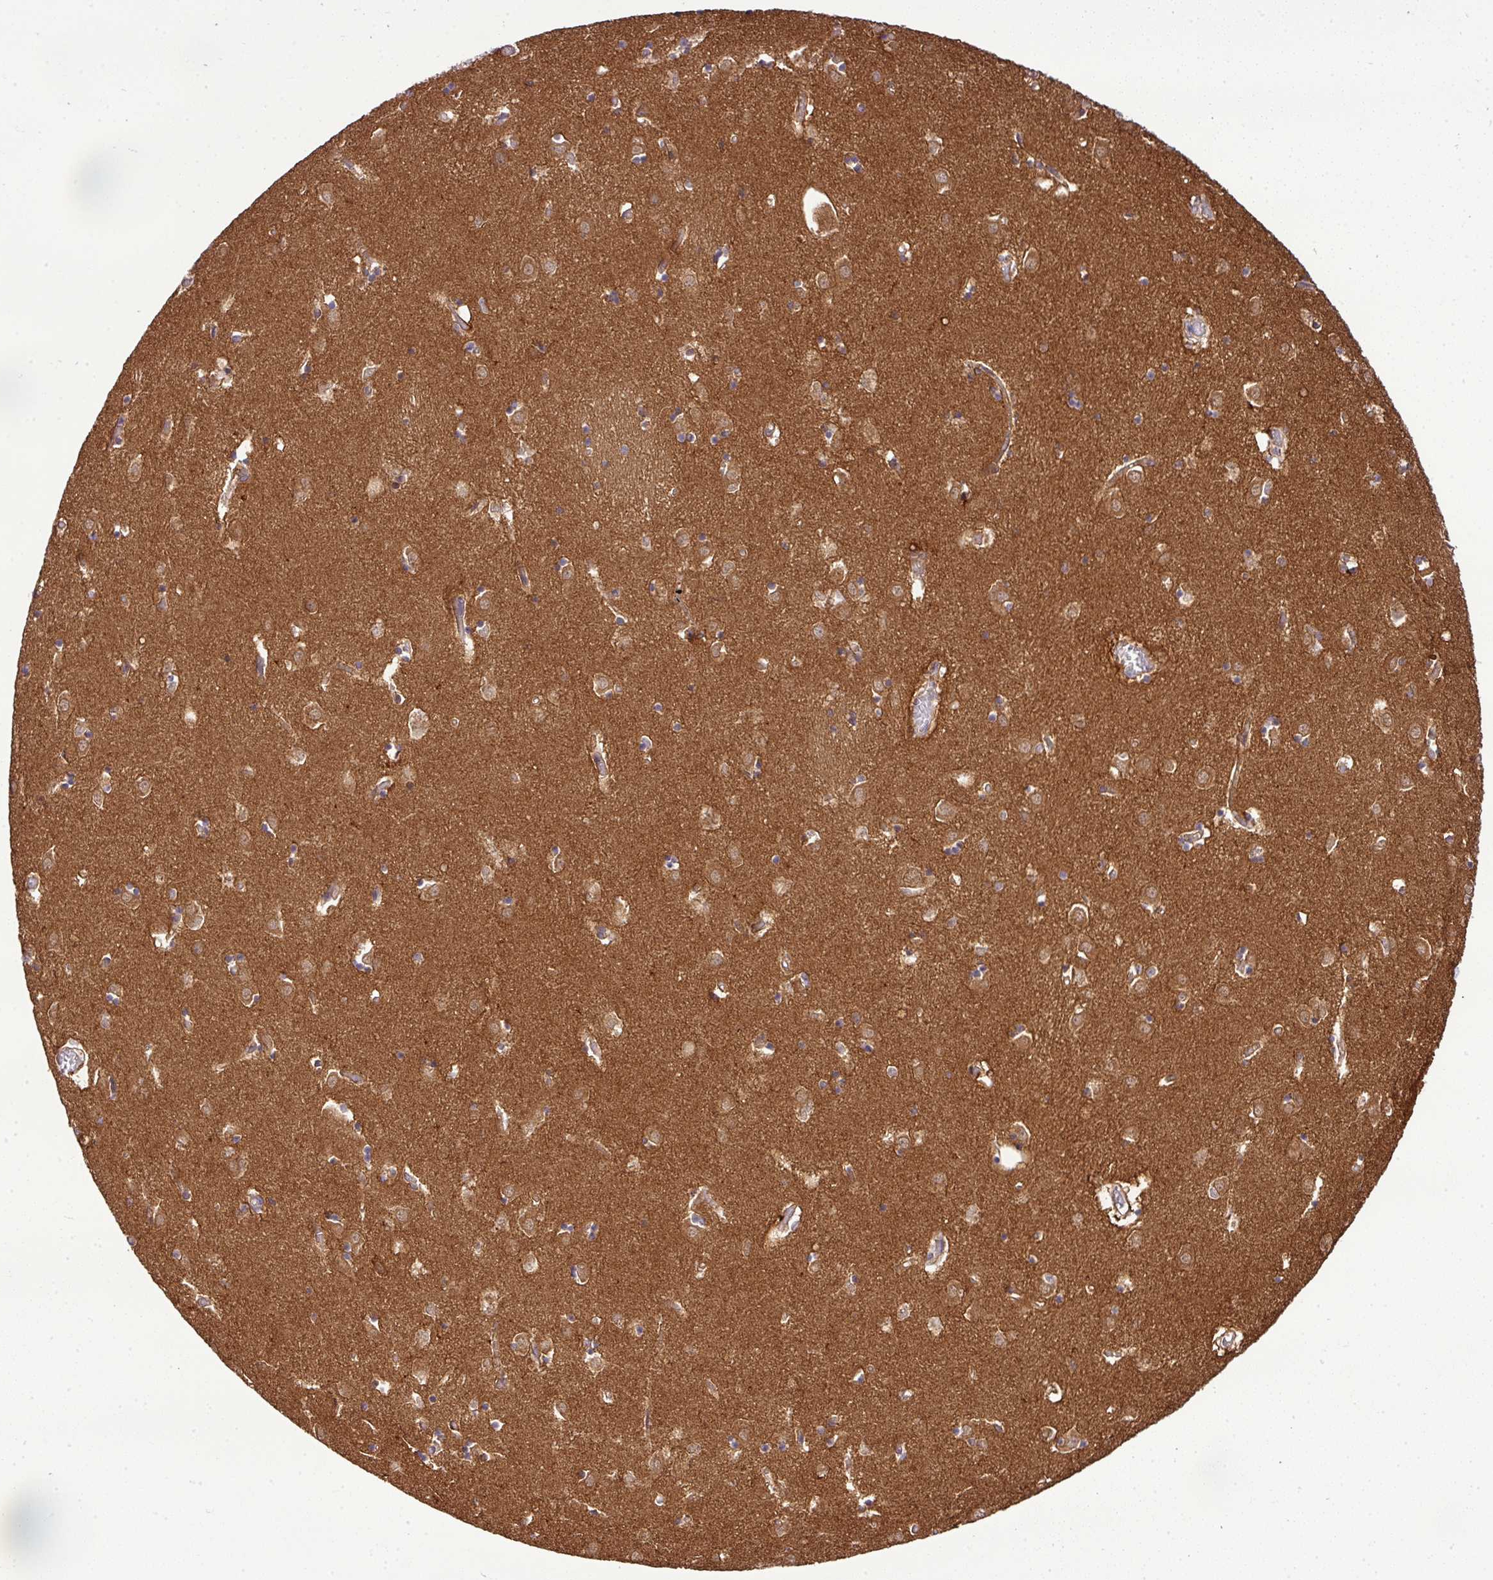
{"staining": {"intensity": "negative", "quantity": "none", "location": "none"}, "tissue": "caudate", "cell_type": "Glial cells", "image_type": "normal", "snomed": [{"axis": "morphology", "description": "Normal tissue, NOS"}, {"axis": "topography", "description": "Lateral ventricle wall"}], "caption": "High power microscopy histopathology image of an immunohistochemistry (IHC) micrograph of normal caudate, revealing no significant positivity in glial cells.", "gene": "TMEM107", "patient": {"sex": "male", "age": 70}}